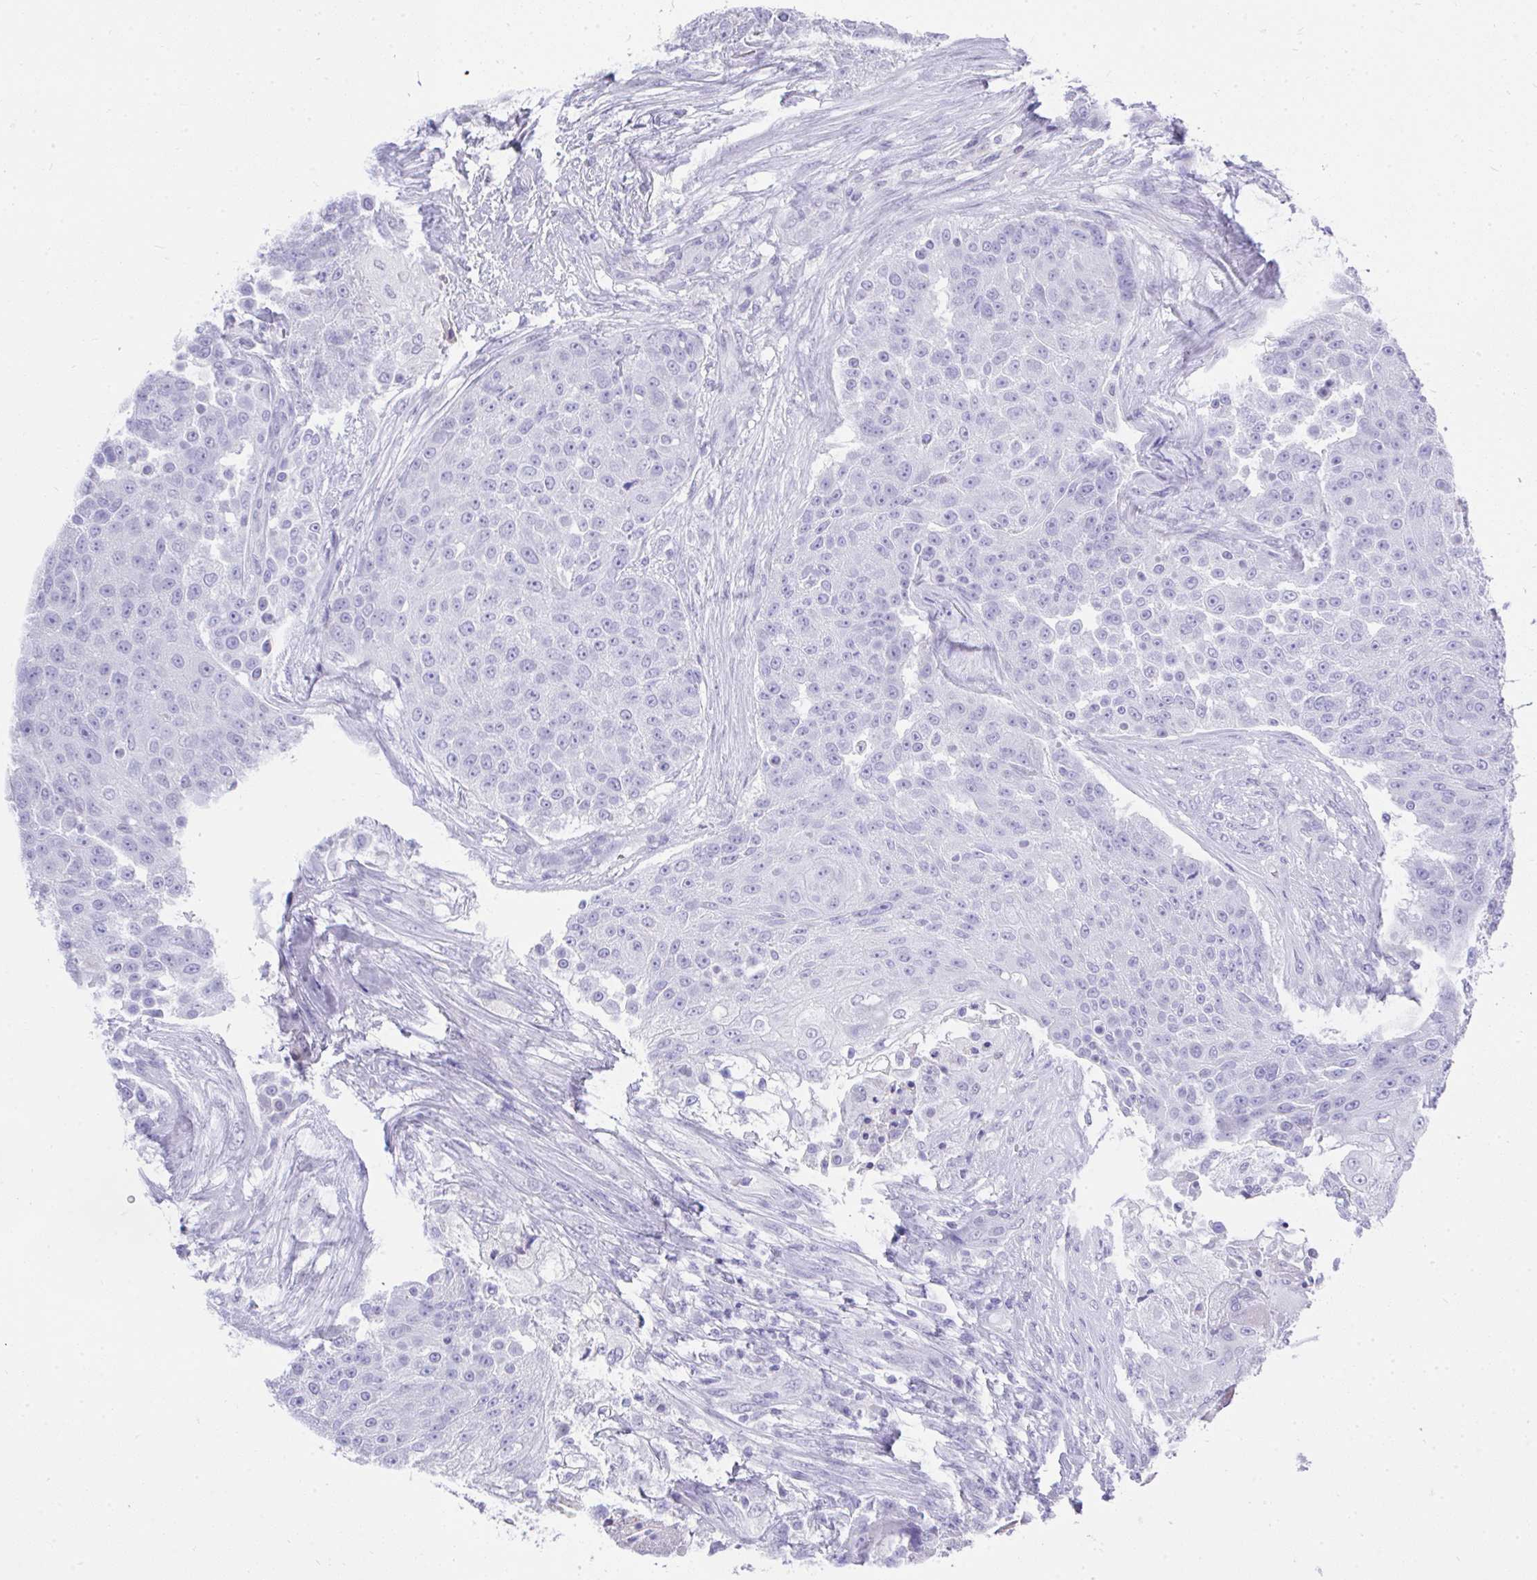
{"staining": {"intensity": "negative", "quantity": "none", "location": "none"}, "tissue": "urothelial cancer", "cell_type": "Tumor cells", "image_type": "cancer", "snomed": [{"axis": "morphology", "description": "Urothelial carcinoma, High grade"}, {"axis": "topography", "description": "Urinary bladder"}], "caption": "Tumor cells are negative for brown protein staining in urothelial carcinoma (high-grade).", "gene": "MS4A12", "patient": {"sex": "female", "age": 63}}